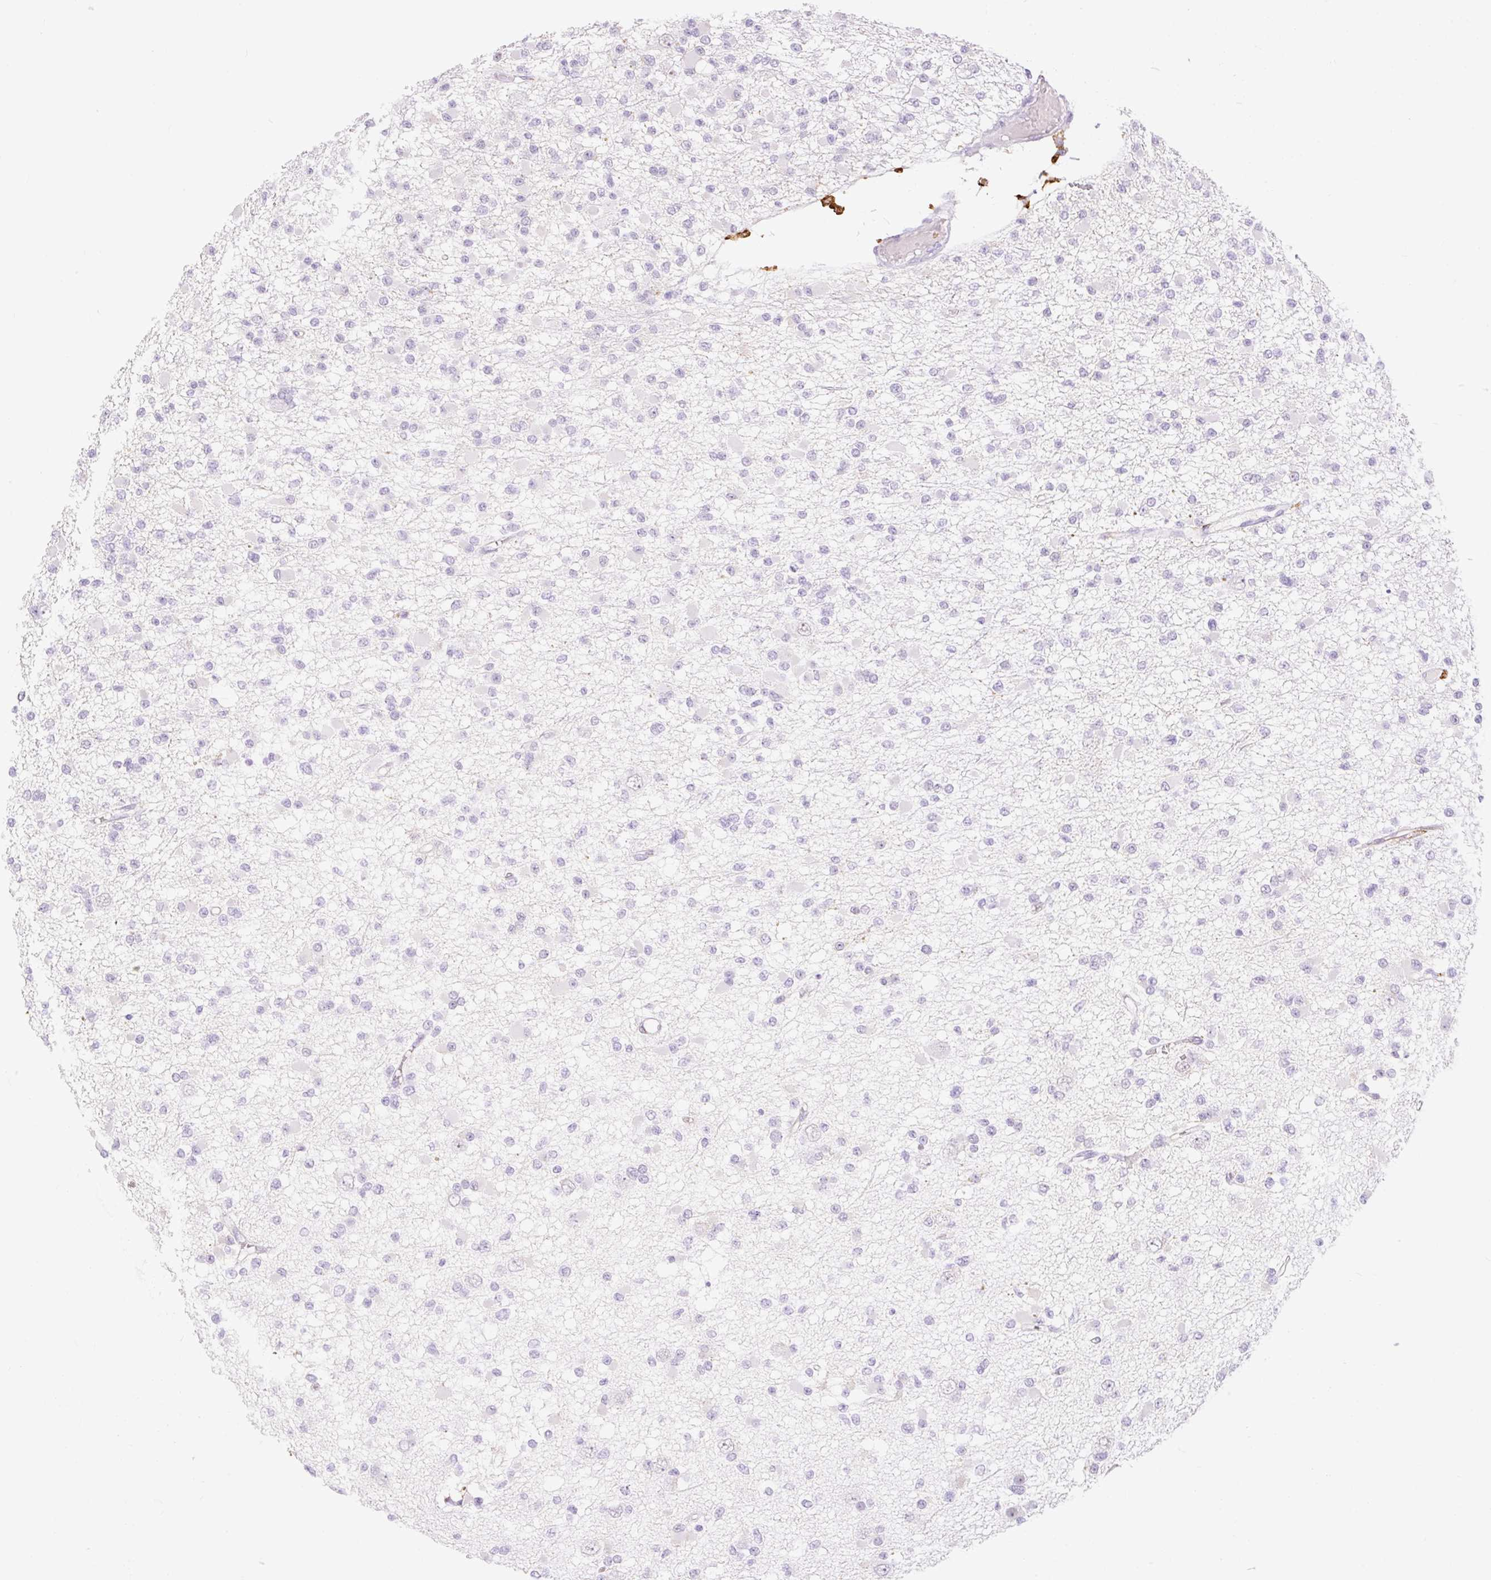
{"staining": {"intensity": "negative", "quantity": "none", "location": "none"}, "tissue": "glioma", "cell_type": "Tumor cells", "image_type": "cancer", "snomed": [{"axis": "morphology", "description": "Glioma, malignant, Low grade"}, {"axis": "topography", "description": "Brain"}], "caption": "Human malignant low-grade glioma stained for a protein using immunohistochemistry reveals no expression in tumor cells.", "gene": "SIGLEC1", "patient": {"sex": "female", "age": 22}}